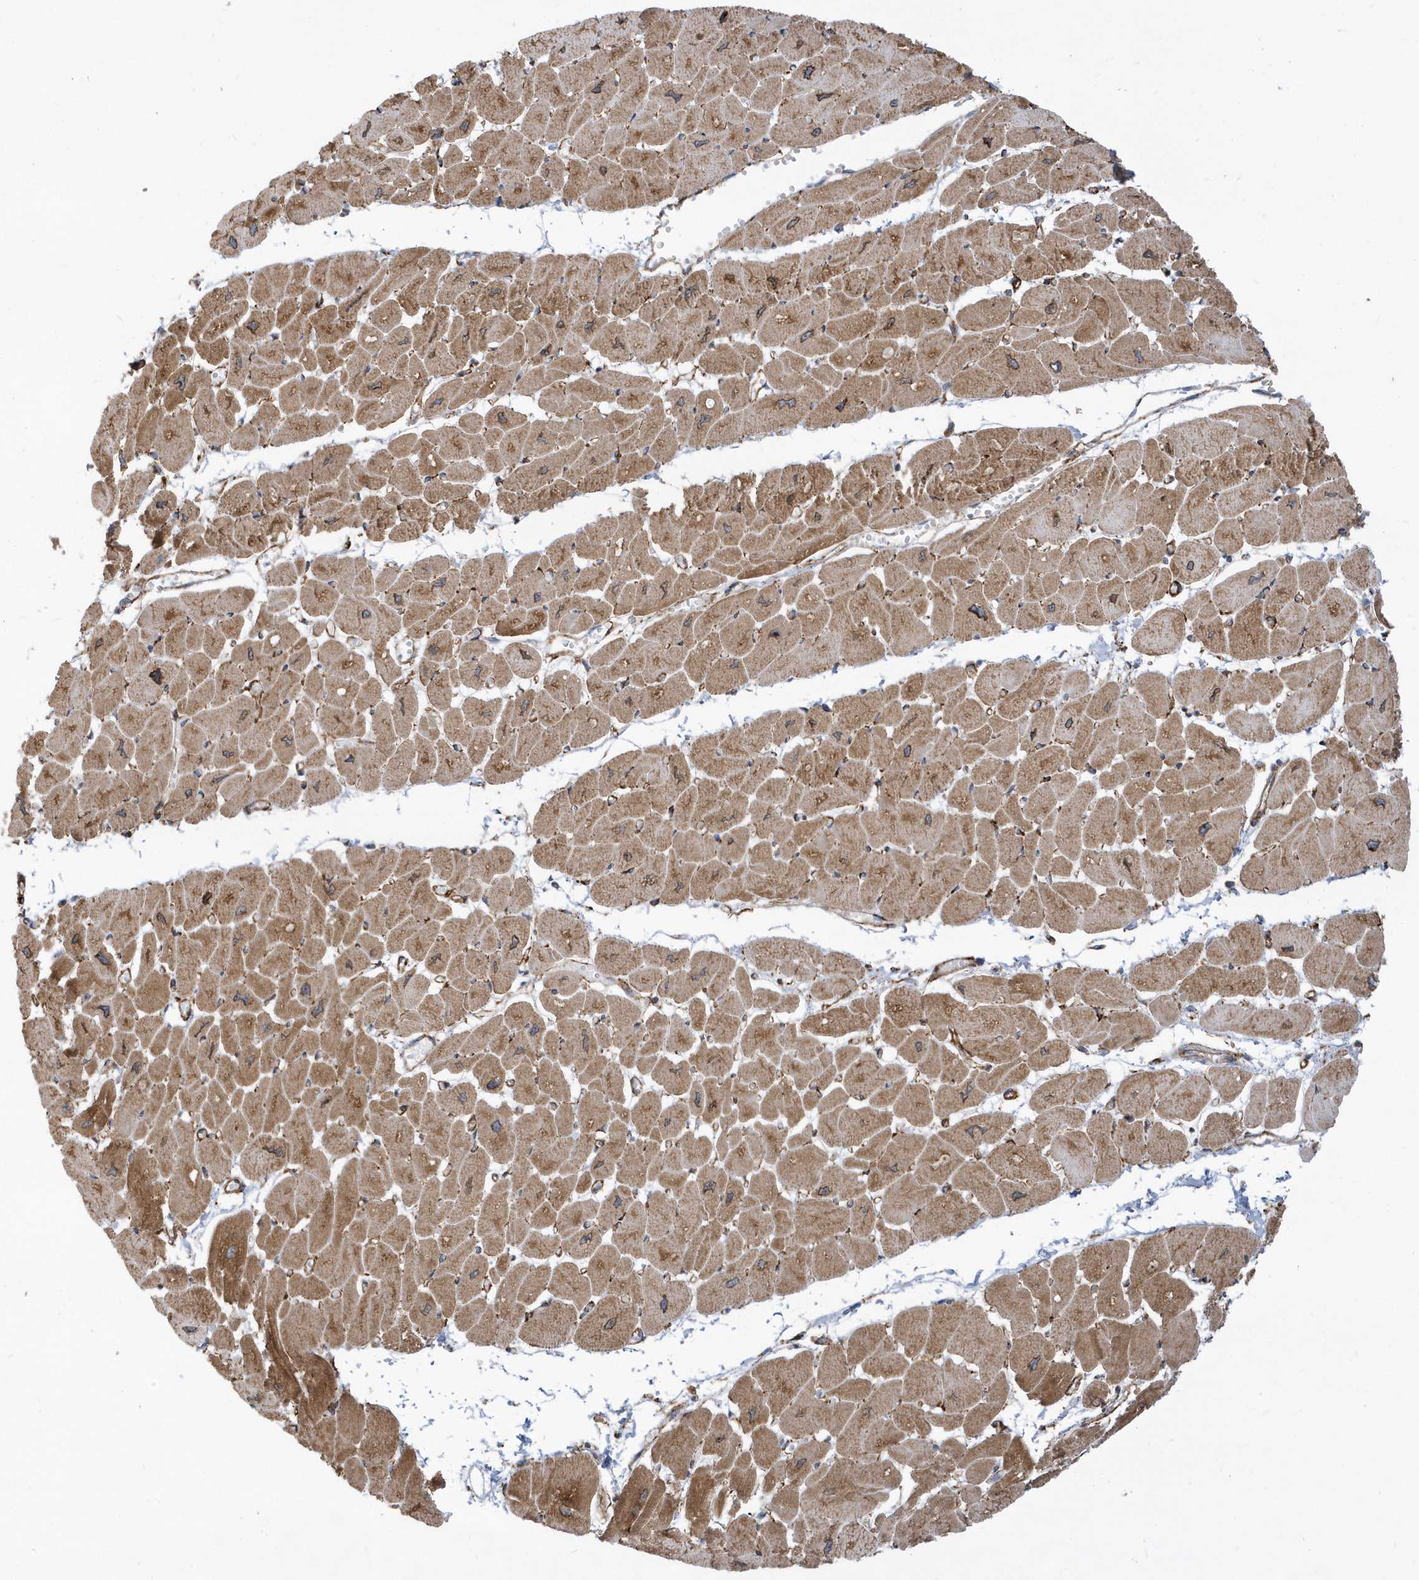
{"staining": {"intensity": "moderate", "quantity": ">75%", "location": "cytoplasmic/membranous"}, "tissue": "heart muscle", "cell_type": "Cardiomyocytes", "image_type": "normal", "snomed": [{"axis": "morphology", "description": "Normal tissue, NOS"}, {"axis": "topography", "description": "Heart"}], "caption": "Heart muscle stained for a protein exhibits moderate cytoplasmic/membranous positivity in cardiomyocytes. Immunohistochemistry stains the protein of interest in brown and the nuclei are stained blue.", "gene": "HRH4", "patient": {"sex": "female", "age": 54}}